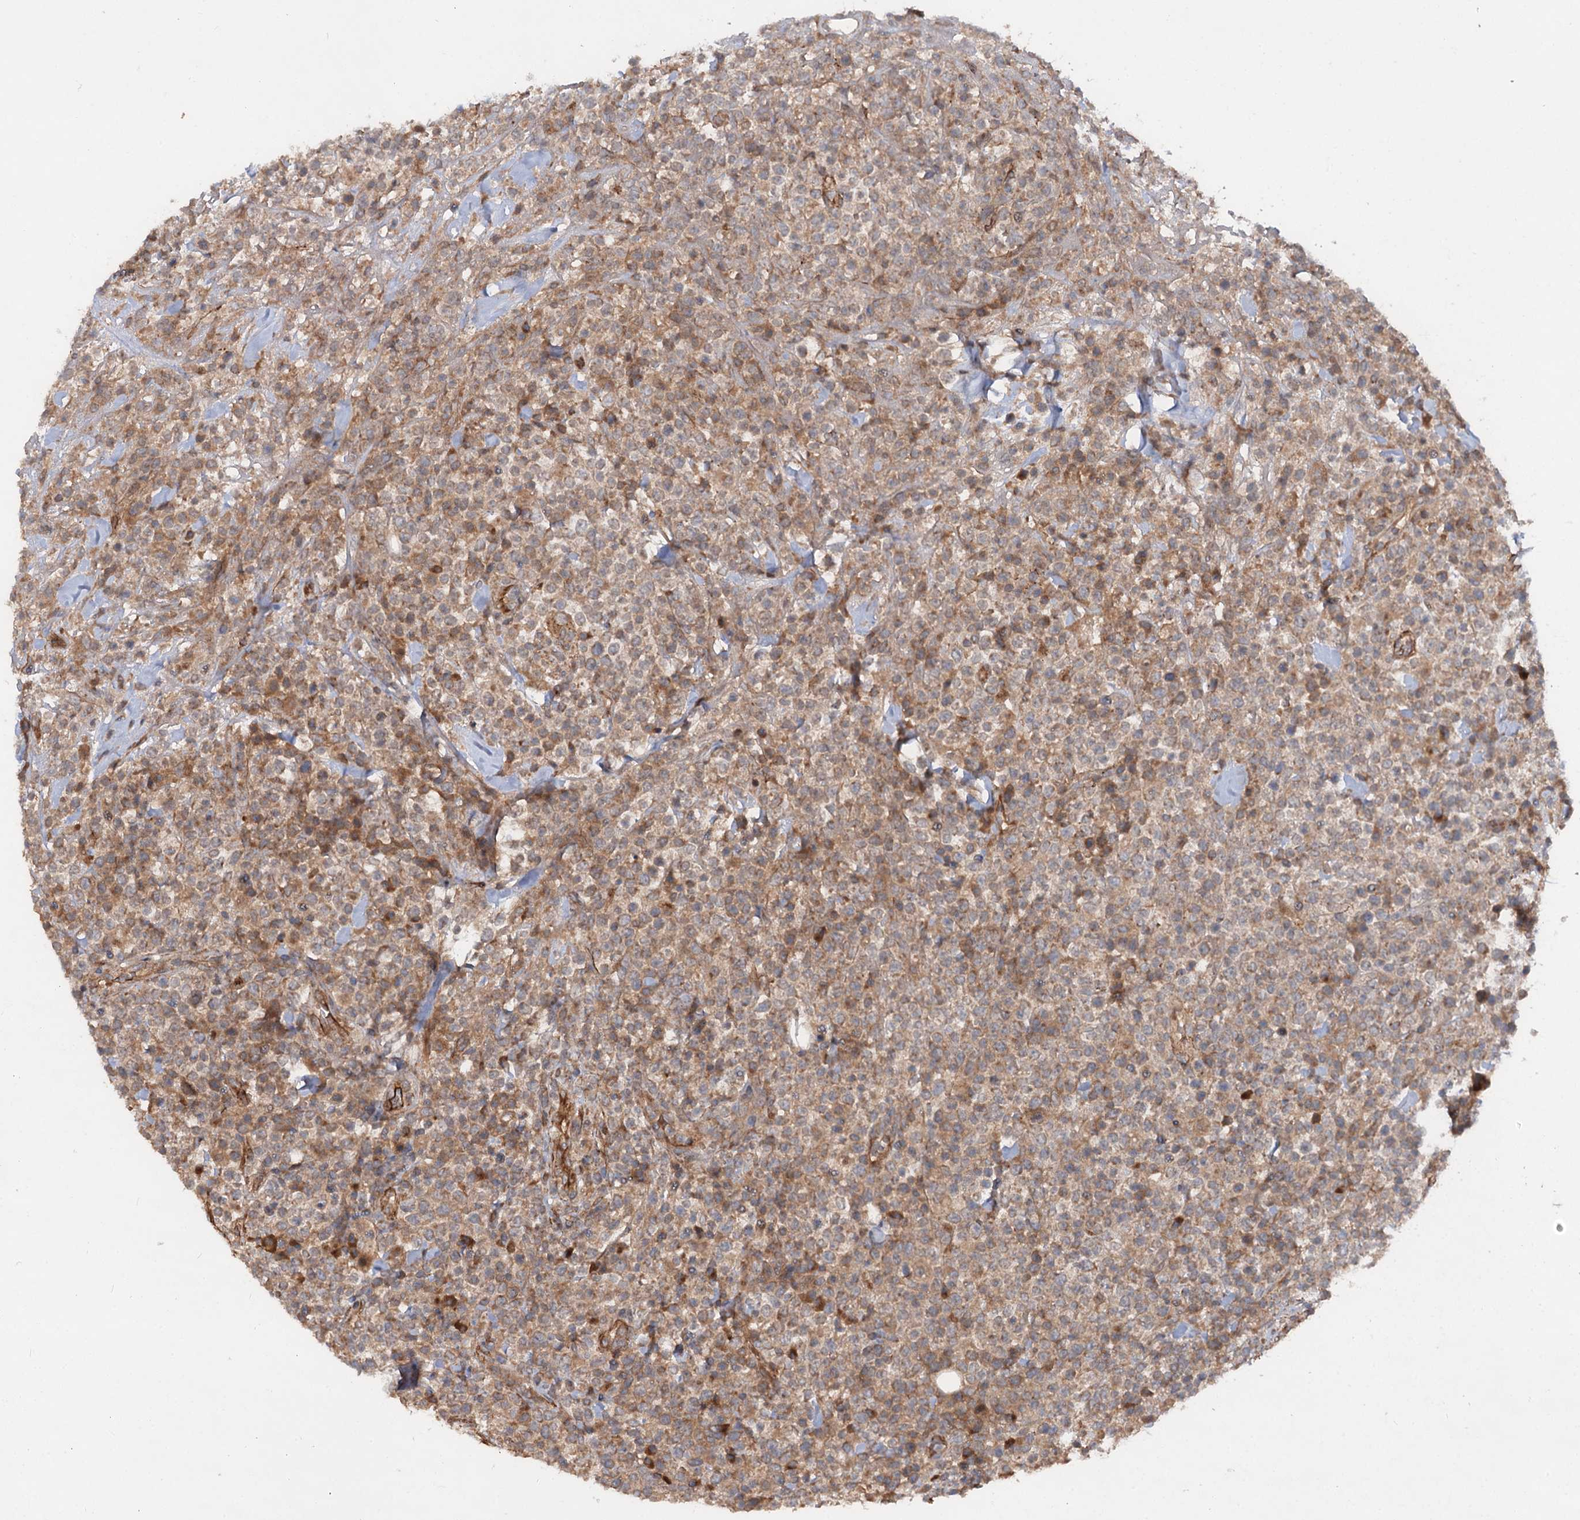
{"staining": {"intensity": "moderate", "quantity": "25%-75%", "location": "cytoplasmic/membranous"}, "tissue": "lymphoma", "cell_type": "Tumor cells", "image_type": "cancer", "snomed": [{"axis": "morphology", "description": "Malignant lymphoma, non-Hodgkin's type, High grade"}, {"axis": "topography", "description": "Colon"}], "caption": "Protein positivity by immunohistochemistry exhibits moderate cytoplasmic/membranous positivity in approximately 25%-75% of tumor cells in lymphoma.", "gene": "ADGRG4", "patient": {"sex": "female", "age": 53}}